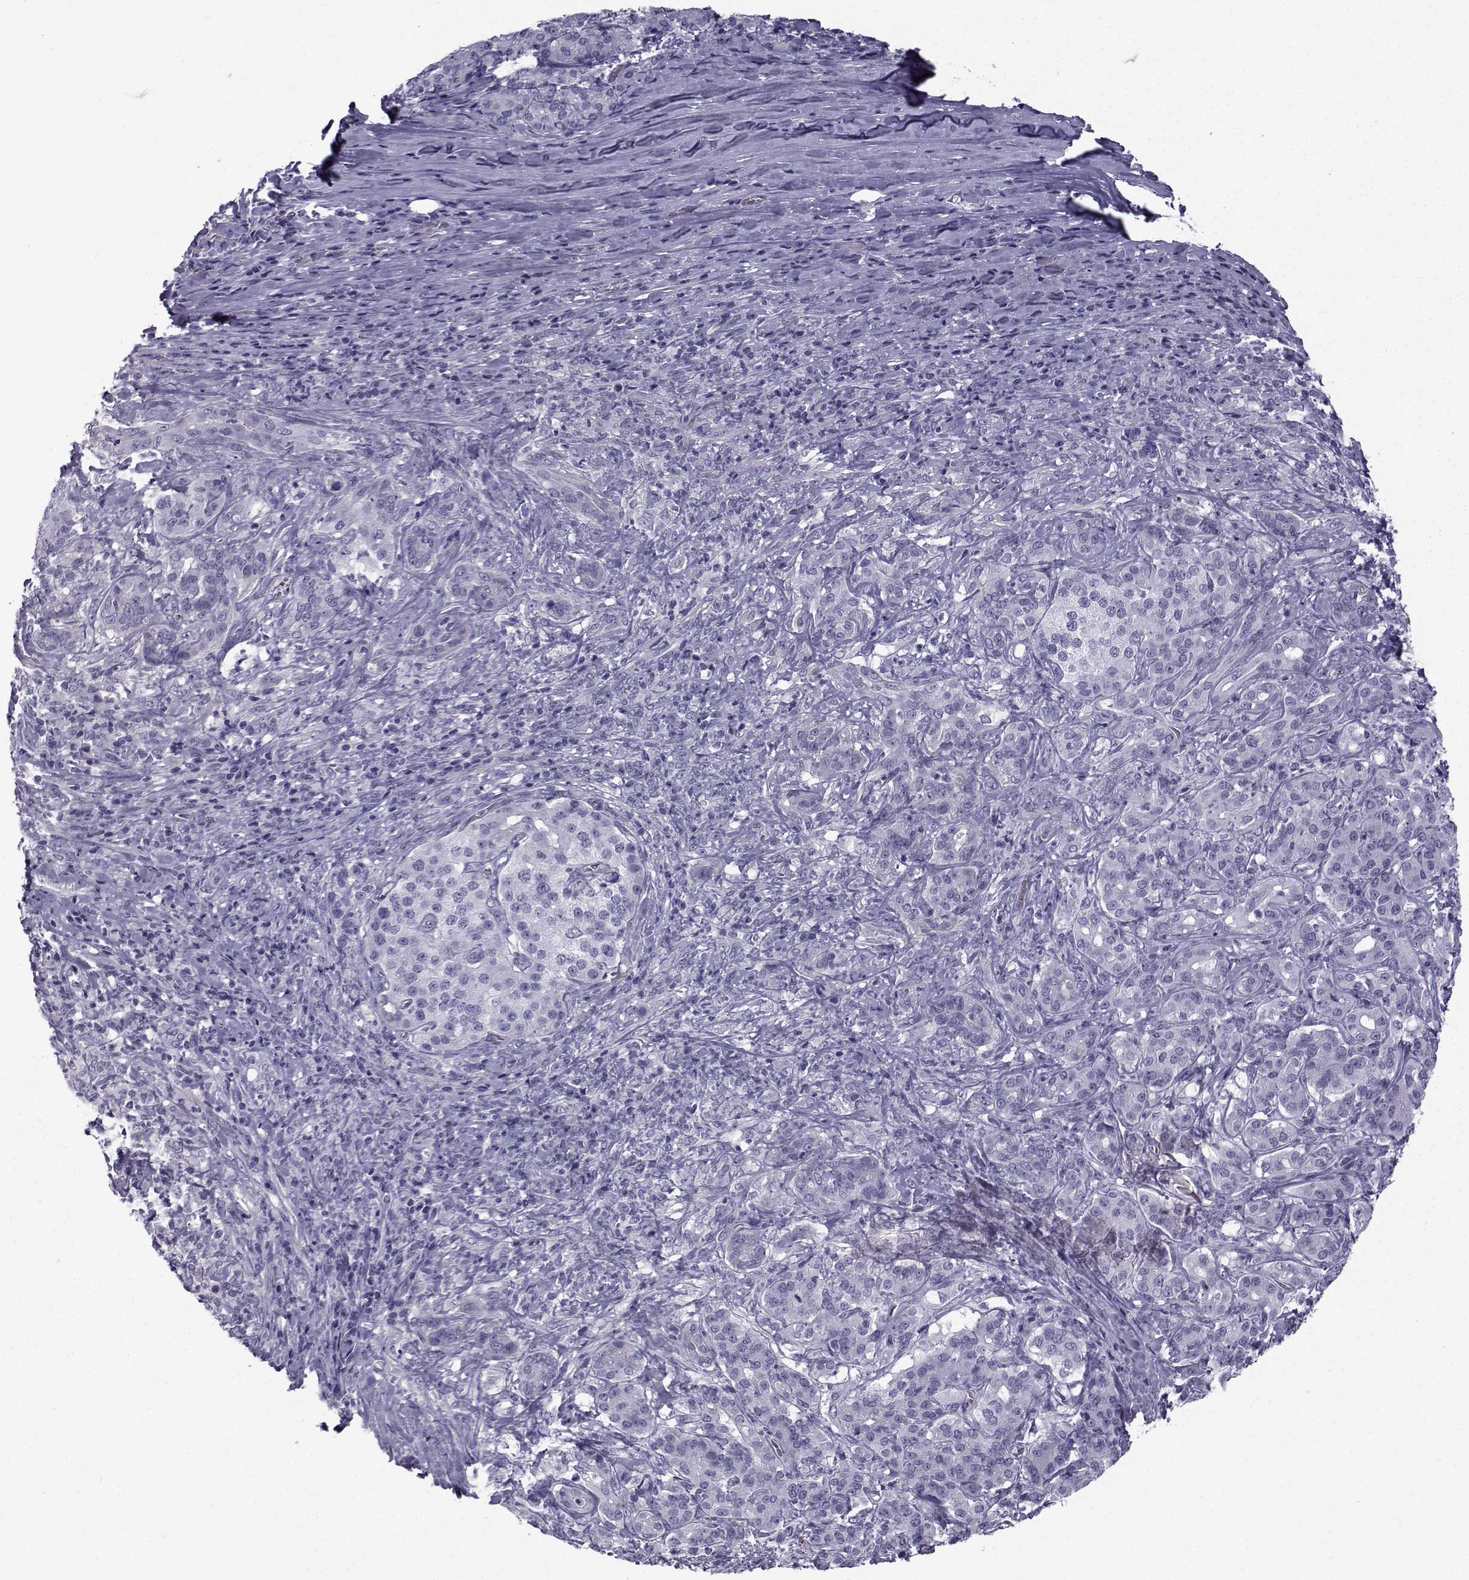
{"staining": {"intensity": "negative", "quantity": "none", "location": "none"}, "tissue": "pancreatic cancer", "cell_type": "Tumor cells", "image_type": "cancer", "snomed": [{"axis": "morphology", "description": "Normal tissue, NOS"}, {"axis": "morphology", "description": "Inflammation, NOS"}, {"axis": "morphology", "description": "Adenocarcinoma, NOS"}, {"axis": "topography", "description": "Pancreas"}], "caption": "Immunohistochemistry (IHC) histopathology image of pancreatic cancer stained for a protein (brown), which reveals no expression in tumor cells.", "gene": "SPANXD", "patient": {"sex": "male", "age": 57}}